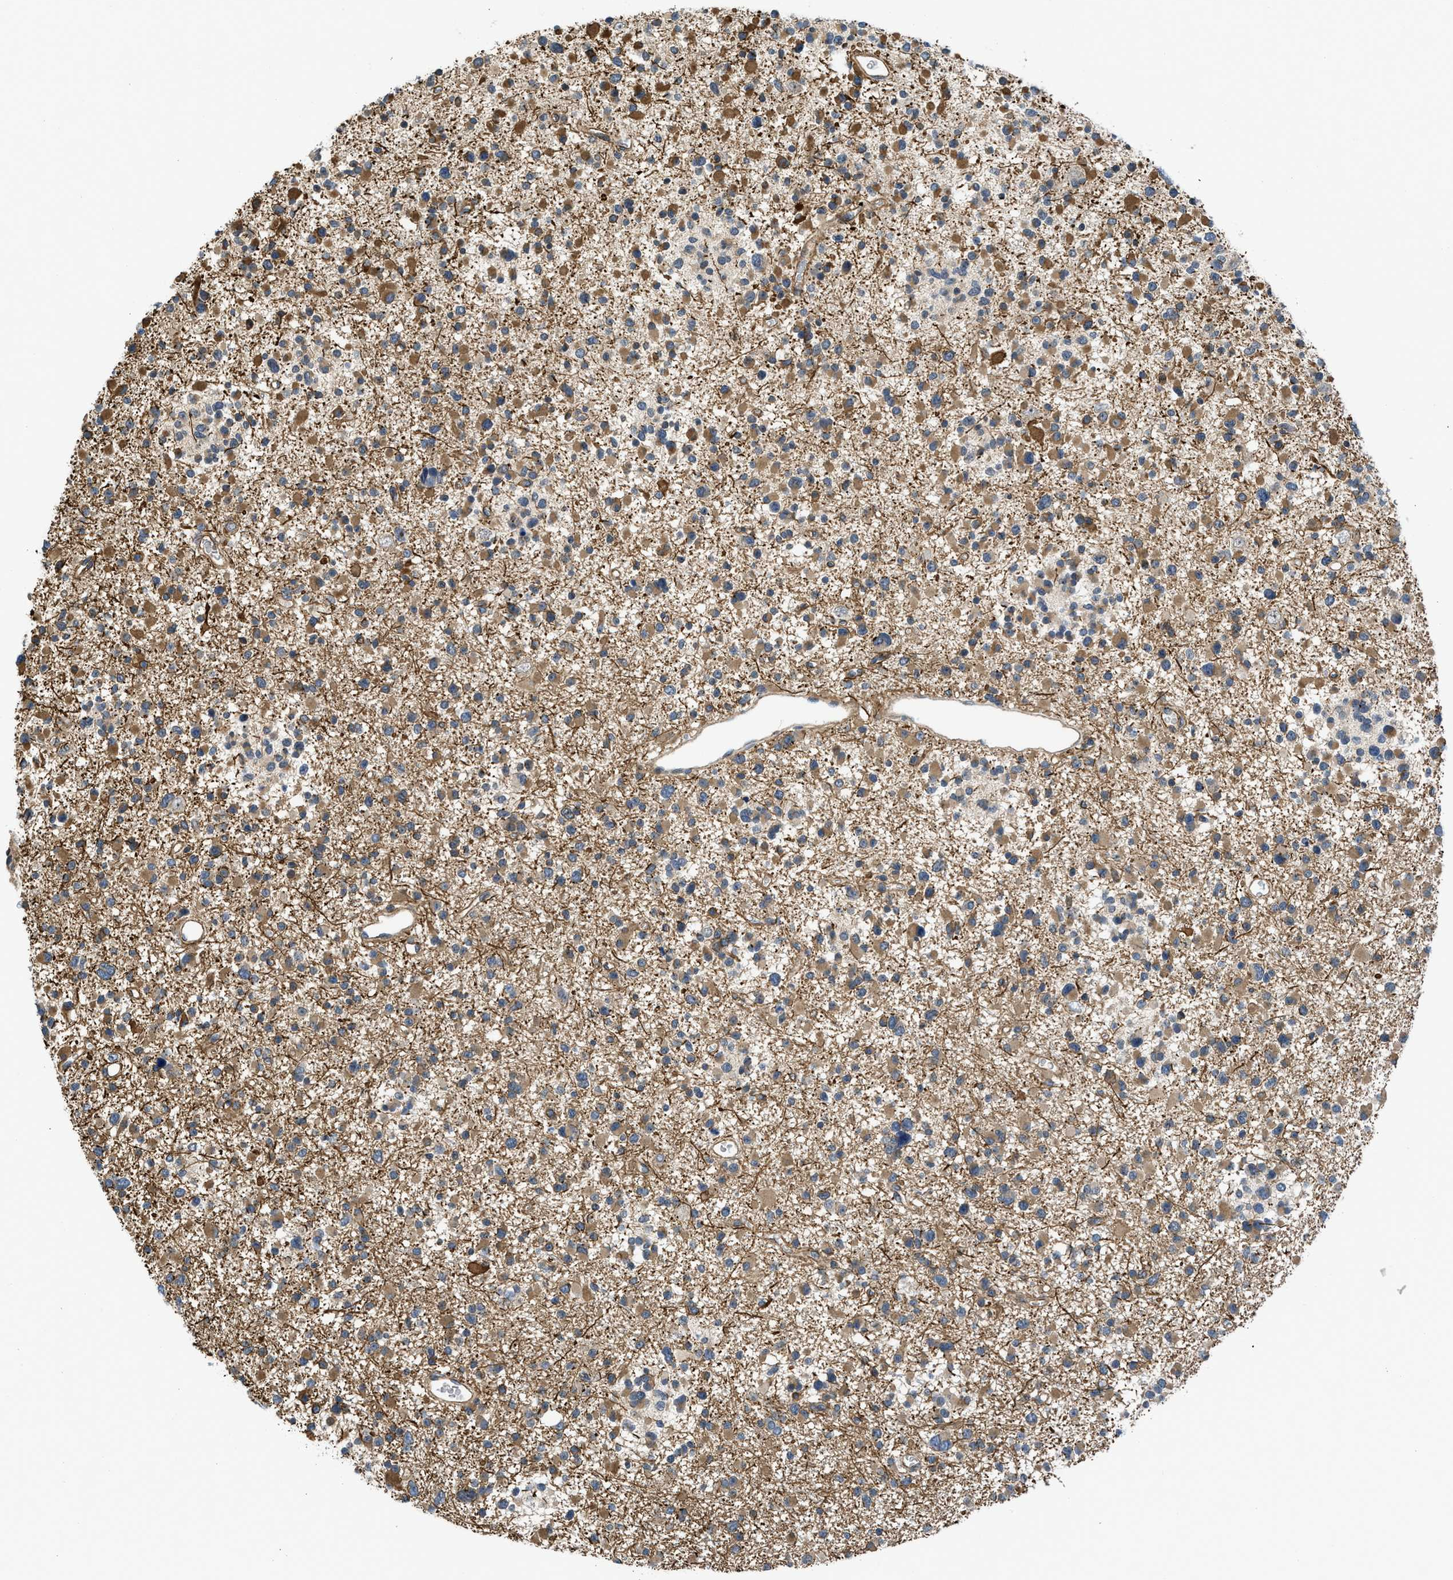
{"staining": {"intensity": "moderate", "quantity": ">75%", "location": "cytoplasmic/membranous"}, "tissue": "glioma", "cell_type": "Tumor cells", "image_type": "cancer", "snomed": [{"axis": "morphology", "description": "Glioma, malignant, Low grade"}, {"axis": "topography", "description": "Brain"}], "caption": "Immunohistochemical staining of malignant low-grade glioma shows medium levels of moderate cytoplasmic/membranous protein positivity in approximately >75% of tumor cells.", "gene": "GPATCH2L", "patient": {"sex": "female", "age": 22}}